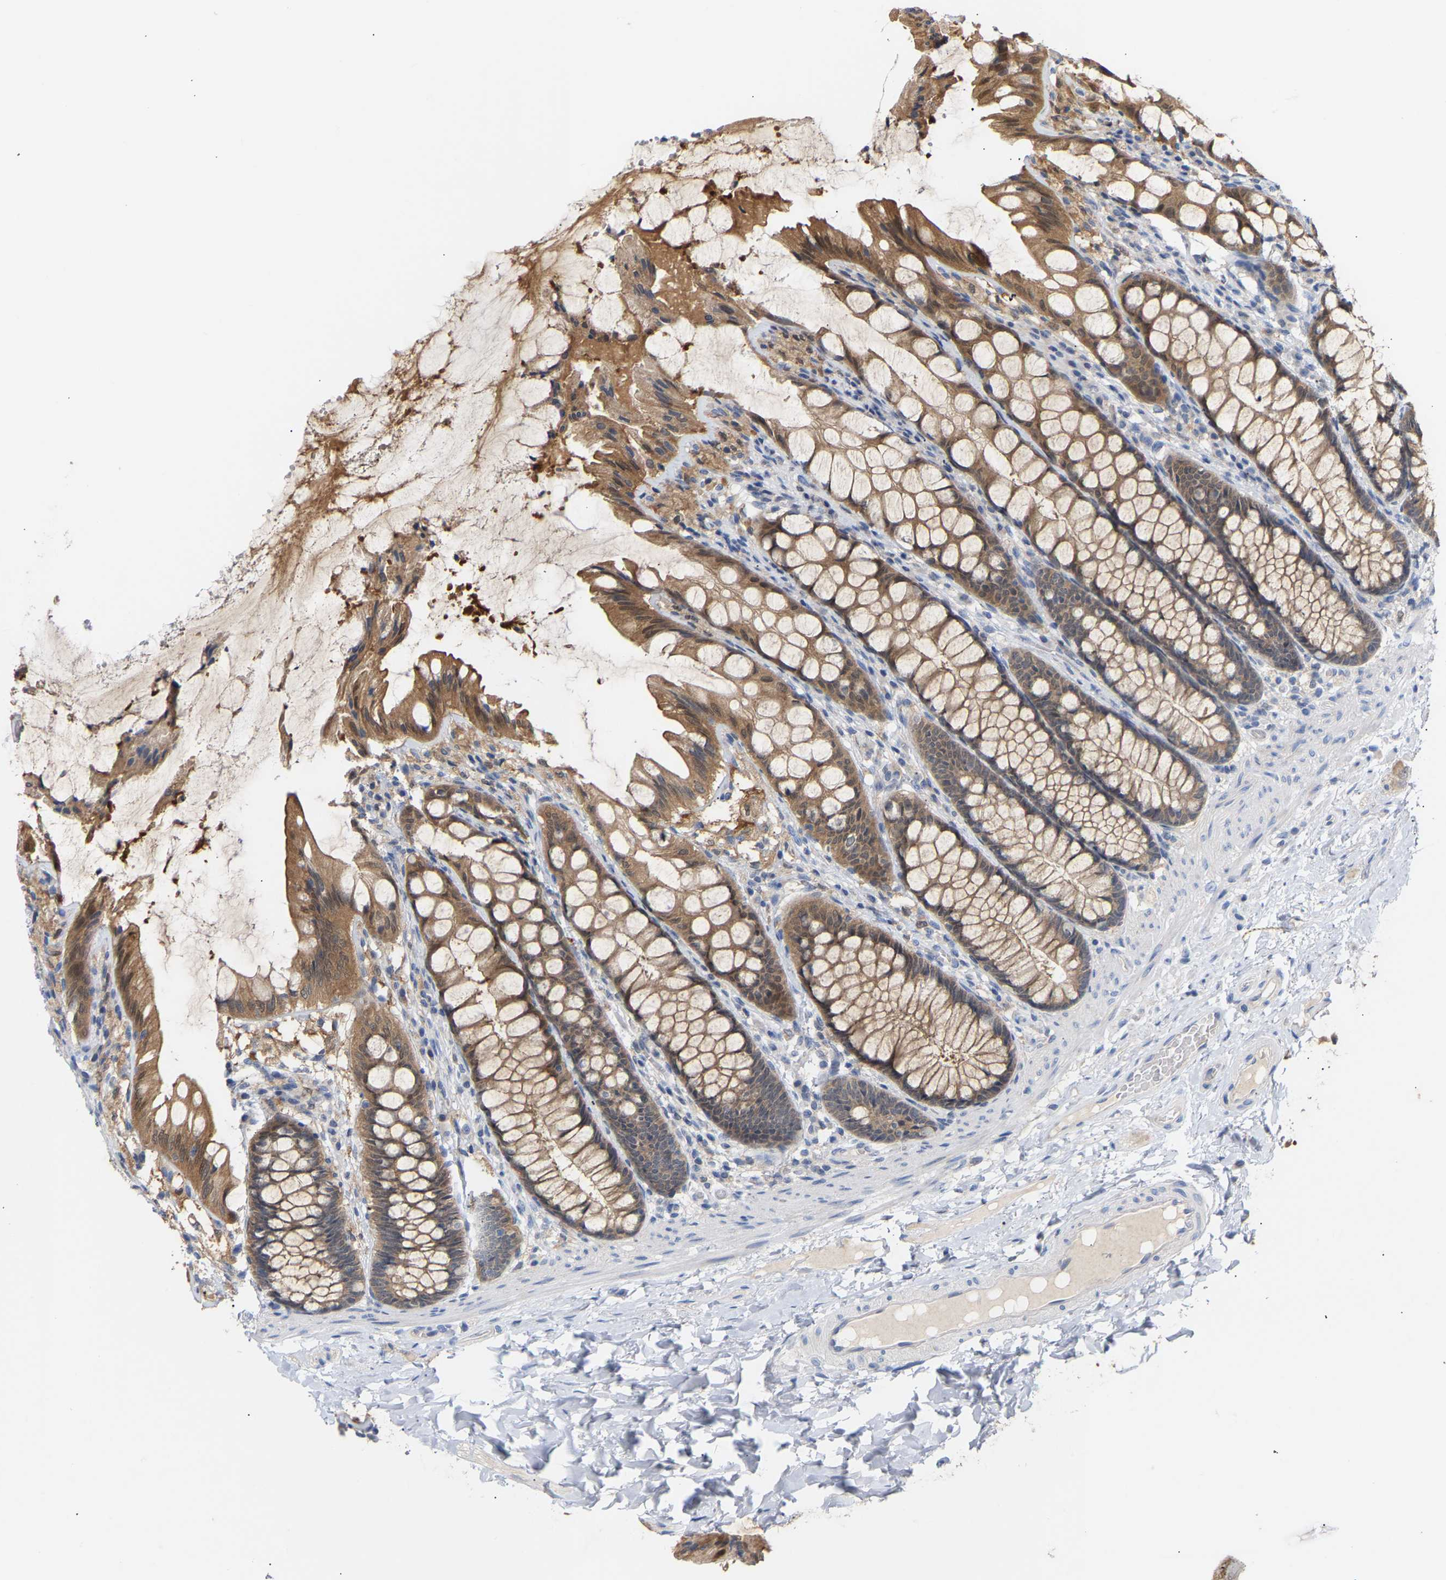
{"staining": {"intensity": "weak", "quantity": ">75%", "location": "cytoplasmic/membranous"}, "tissue": "colon", "cell_type": "Endothelial cells", "image_type": "normal", "snomed": [{"axis": "morphology", "description": "Normal tissue, NOS"}, {"axis": "topography", "description": "Colon"}], "caption": "Colon stained with DAB (3,3'-diaminobenzidine) immunohistochemistry (IHC) displays low levels of weak cytoplasmic/membranous staining in about >75% of endothelial cells. (Brightfield microscopy of DAB IHC at high magnification).", "gene": "TPMT", "patient": {"sex": "male", "age": 47}}